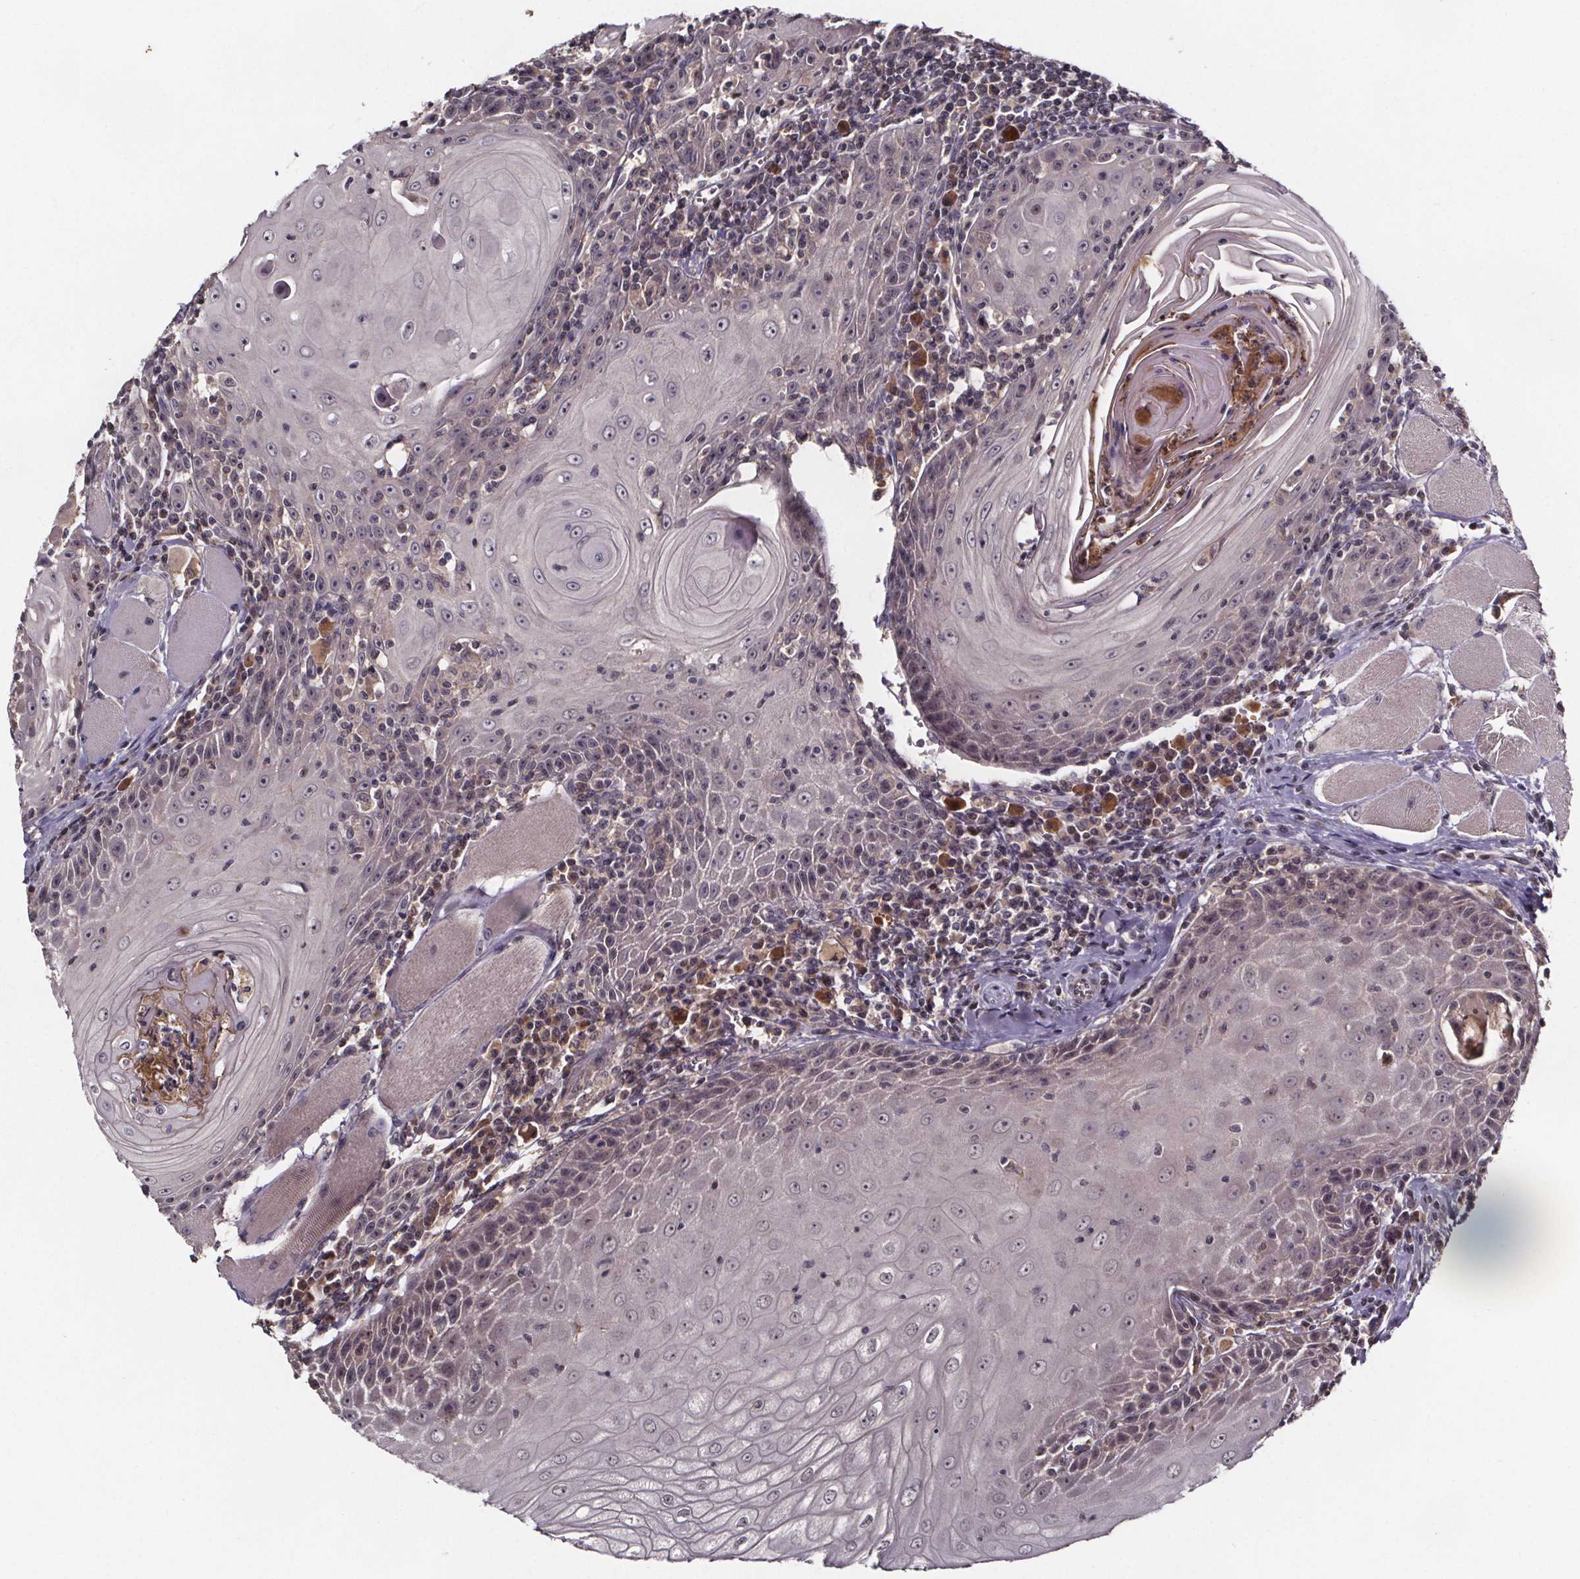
{"staining": {"intensity": "weak", "quantity": "25%-75%", "location": "nuclear"}, "tissue": "head and neck cancer", "cell_type": "Tumor cells", "image_type": "cancer", "snomed": [{"axis": "morphology", "description": "Normal tissue, NOS"}, {"axis": "morphology", "description": "Squamous cell carcinoma, NOS"}, {"axis": "topography", "description": "Oral tissue"}, {"axis": "topography", "description": "Head-Neck"}], "caption": "Protein expression analysis of human head and neck squamous cell carcinoma reveals weak nuclear staining in about 25%-75% of tumor cells.", "gene": "SMIM1", "patient": {"sex": "male", "age": 52}}